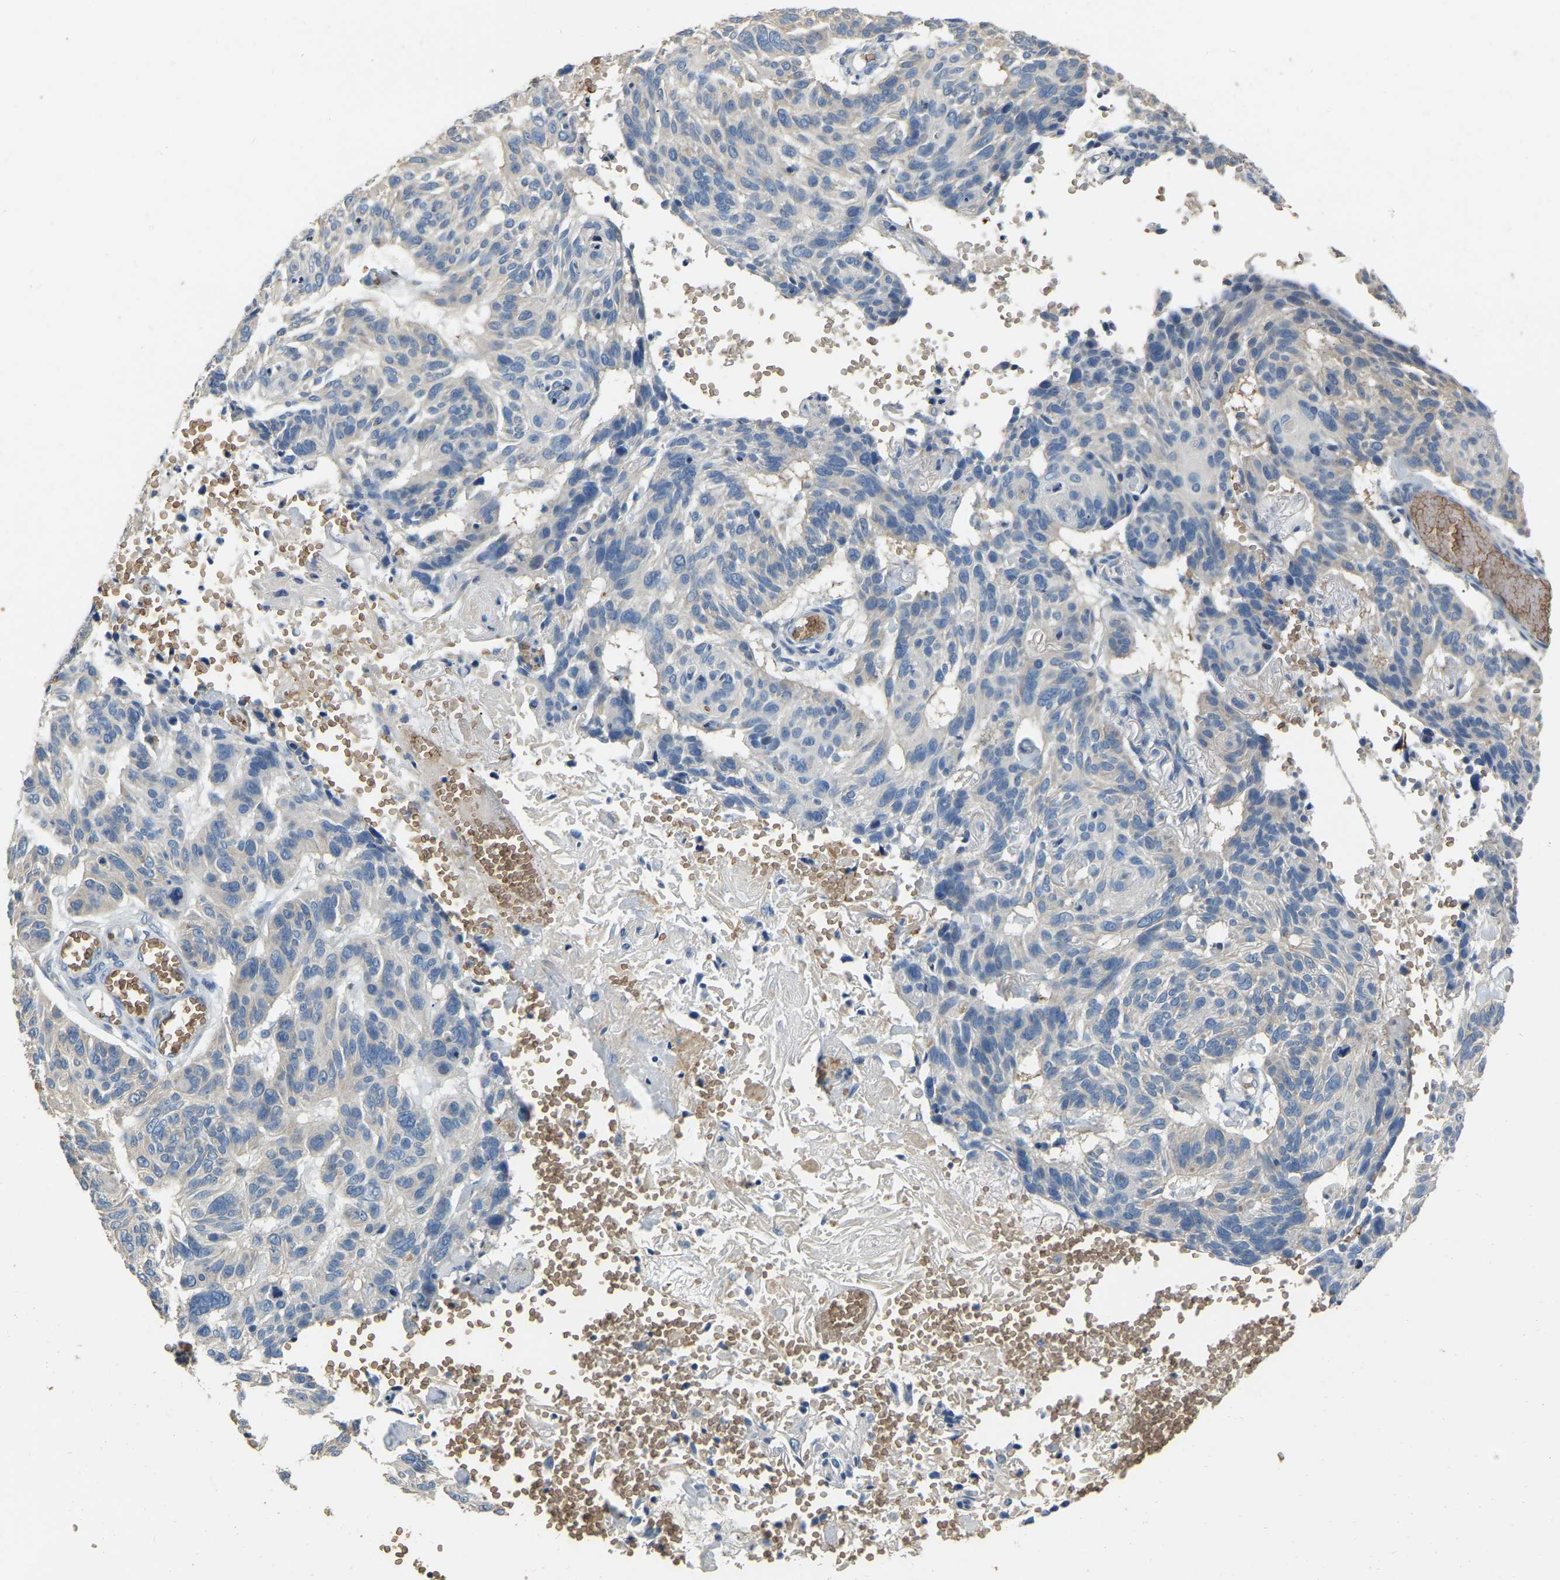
{"staining": {"intensity": "negative", "quantity": "none", "location": "none"}, "tissue": "skin cancer", "cell_type": "Tumor cells", "image_type": "cancer", "snomed": [{"axis": "morphology", "description": "Basal cell carcinoma"}, {"axis": "topography", "description": "Skin"}], "caption": "This is a micrograph of immunohistochemistry staining of skin cancer, which shows no positivity in tumor cells. (Stains: DAB (3,3'-diaminobenzidine) immunohistochemistry (IHC) with hematoxylin counter stain, Microscopy: brightfield microscopy at high magnification).", "gene": "CFAP298", "patient": {"sex": "male", "age": 85}}